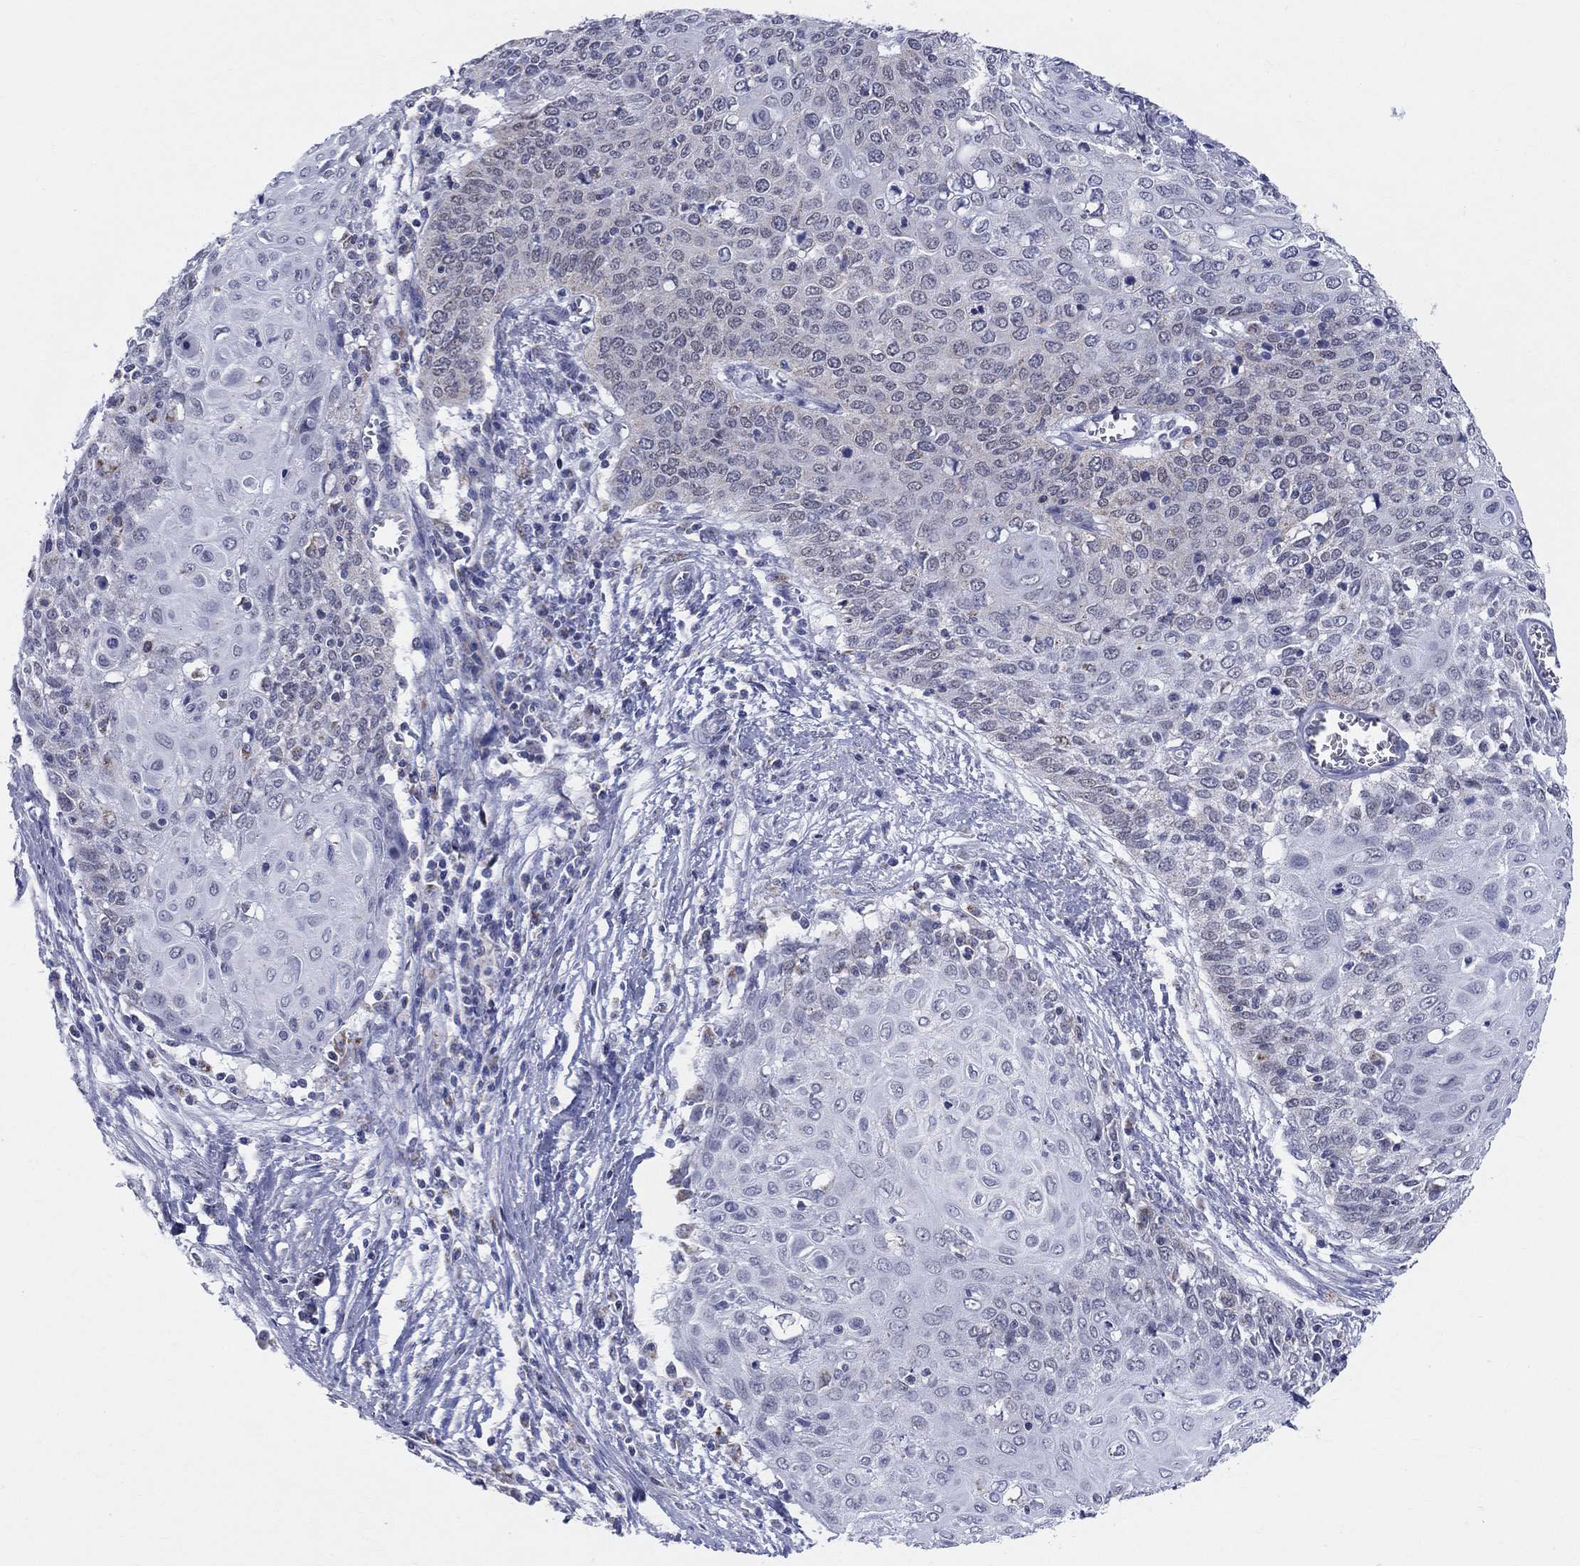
{"staining": {"intensity": "negative", "quantity": "none", "location": "none"}, "tissue": "cervical cancer", "cell_type": "Tumor cells", "image_type": "cancer", "snomed": [{"axis": "morphology", "description": "Squamous cell carcinoma, NOS"}, {"axis": "topography", "description": "Cervix"}], "caption": "Tumor cells are negative for protein expression in human squamous cell carcinoma (cervical). (Brightfield microscopy of DAB (3,3'-diaminobenzidine) IHC at high magnification).", "gene": "KISS1R", "patient": {"sex": "female", "age": 39}}